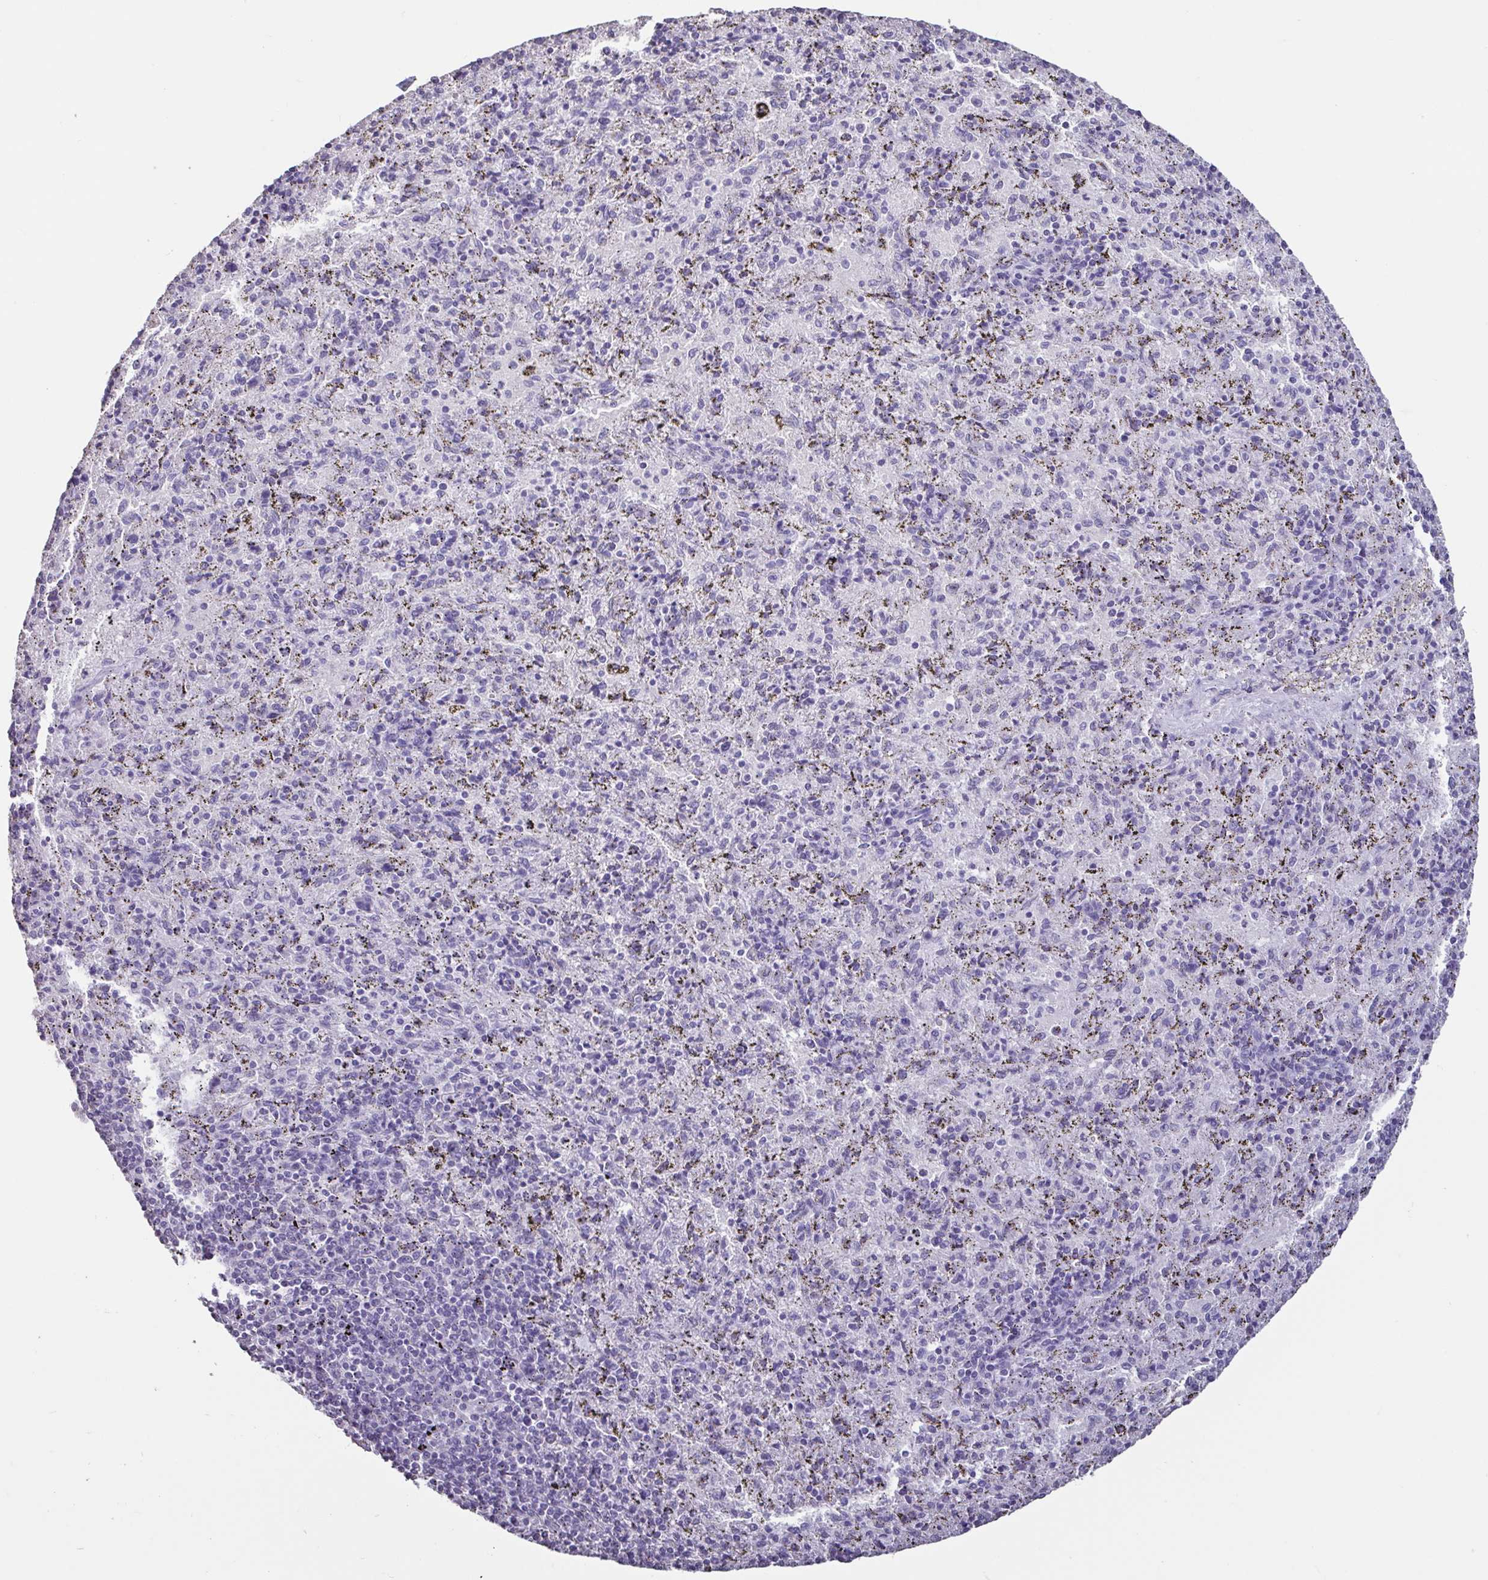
{"staining": {"intensity": "negative", "quantity": "none", "location": "none"}, "tissue": "spleen", "cell_type": "Cells in red pulp", "image_type": "normal", "snomed": [{"axis": "morphology", "description": "Normal tissue, NOS"}, {"axis": "topography", "description": "Spleen"}], "caption": "Cells in red pulp show no significant staining in unremarkable spleen. The staining is performed using DAB (3,3'-diaminobenzidine) brown chromogen with nuclei counter-stained in using hematoxylin.", "gene": "VCX2", "patient": {"sex": "male", "age": 57}}